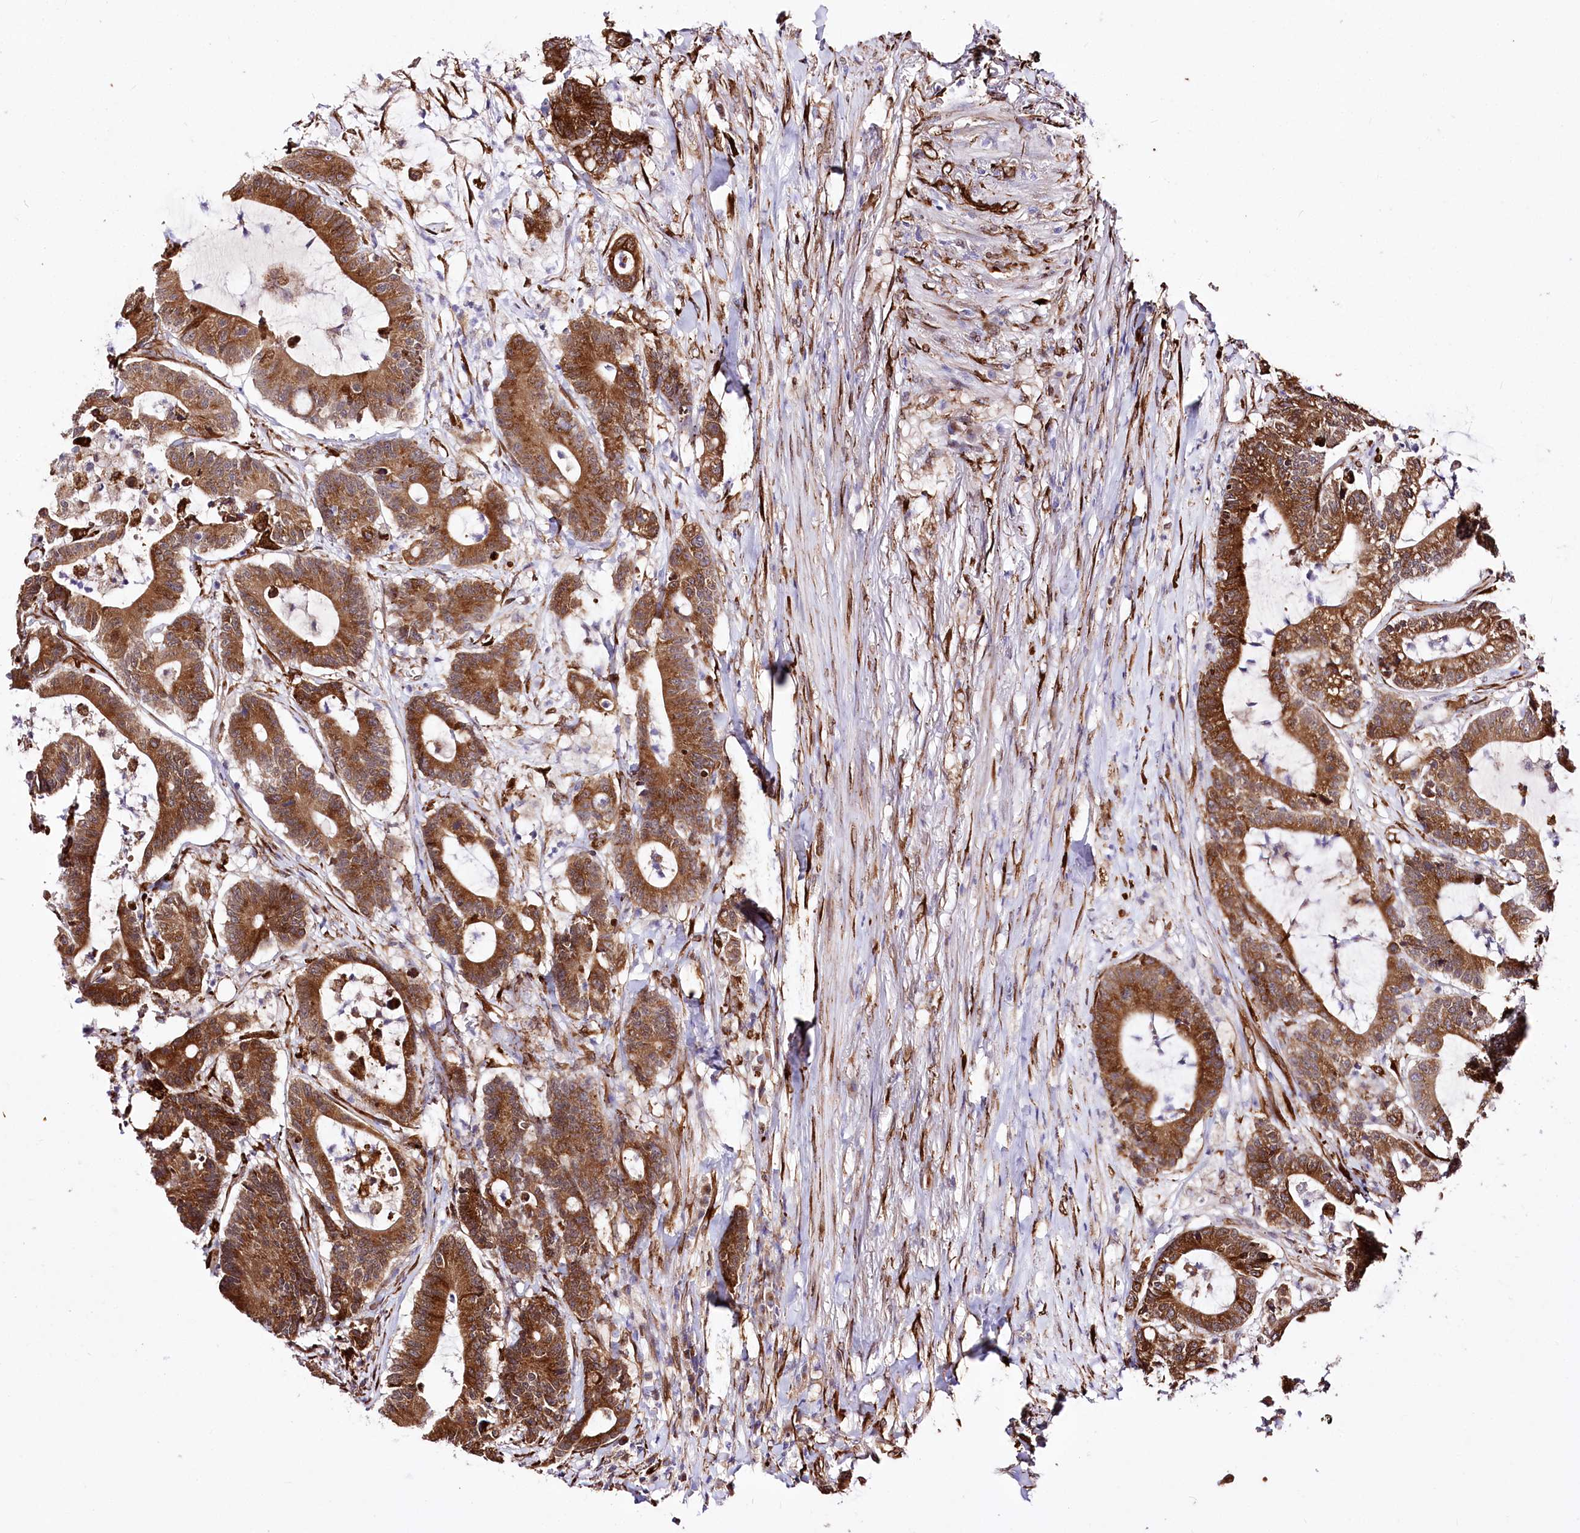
{"staining": {"intensity": "strong", "quantity": ">75%", "location": "cytoplasmic/membranous"}, "tissue": "colorectal cancer", "cell_type": "Tumor cells", "image_type": "cancer", "snomed": [{"axis": "morphology", "description": "Adenocarcinoma, NOS"}, {"axis": "topography", "description": "Colon"}], "caption": "Protein staining of adenocarcinoma (colorectal) tissue displays strong cytoplasmic/membranous expression in about >75% of tumor cells.", "gene": "WWC1", "patient": {"sex": "female", "age": 84}}